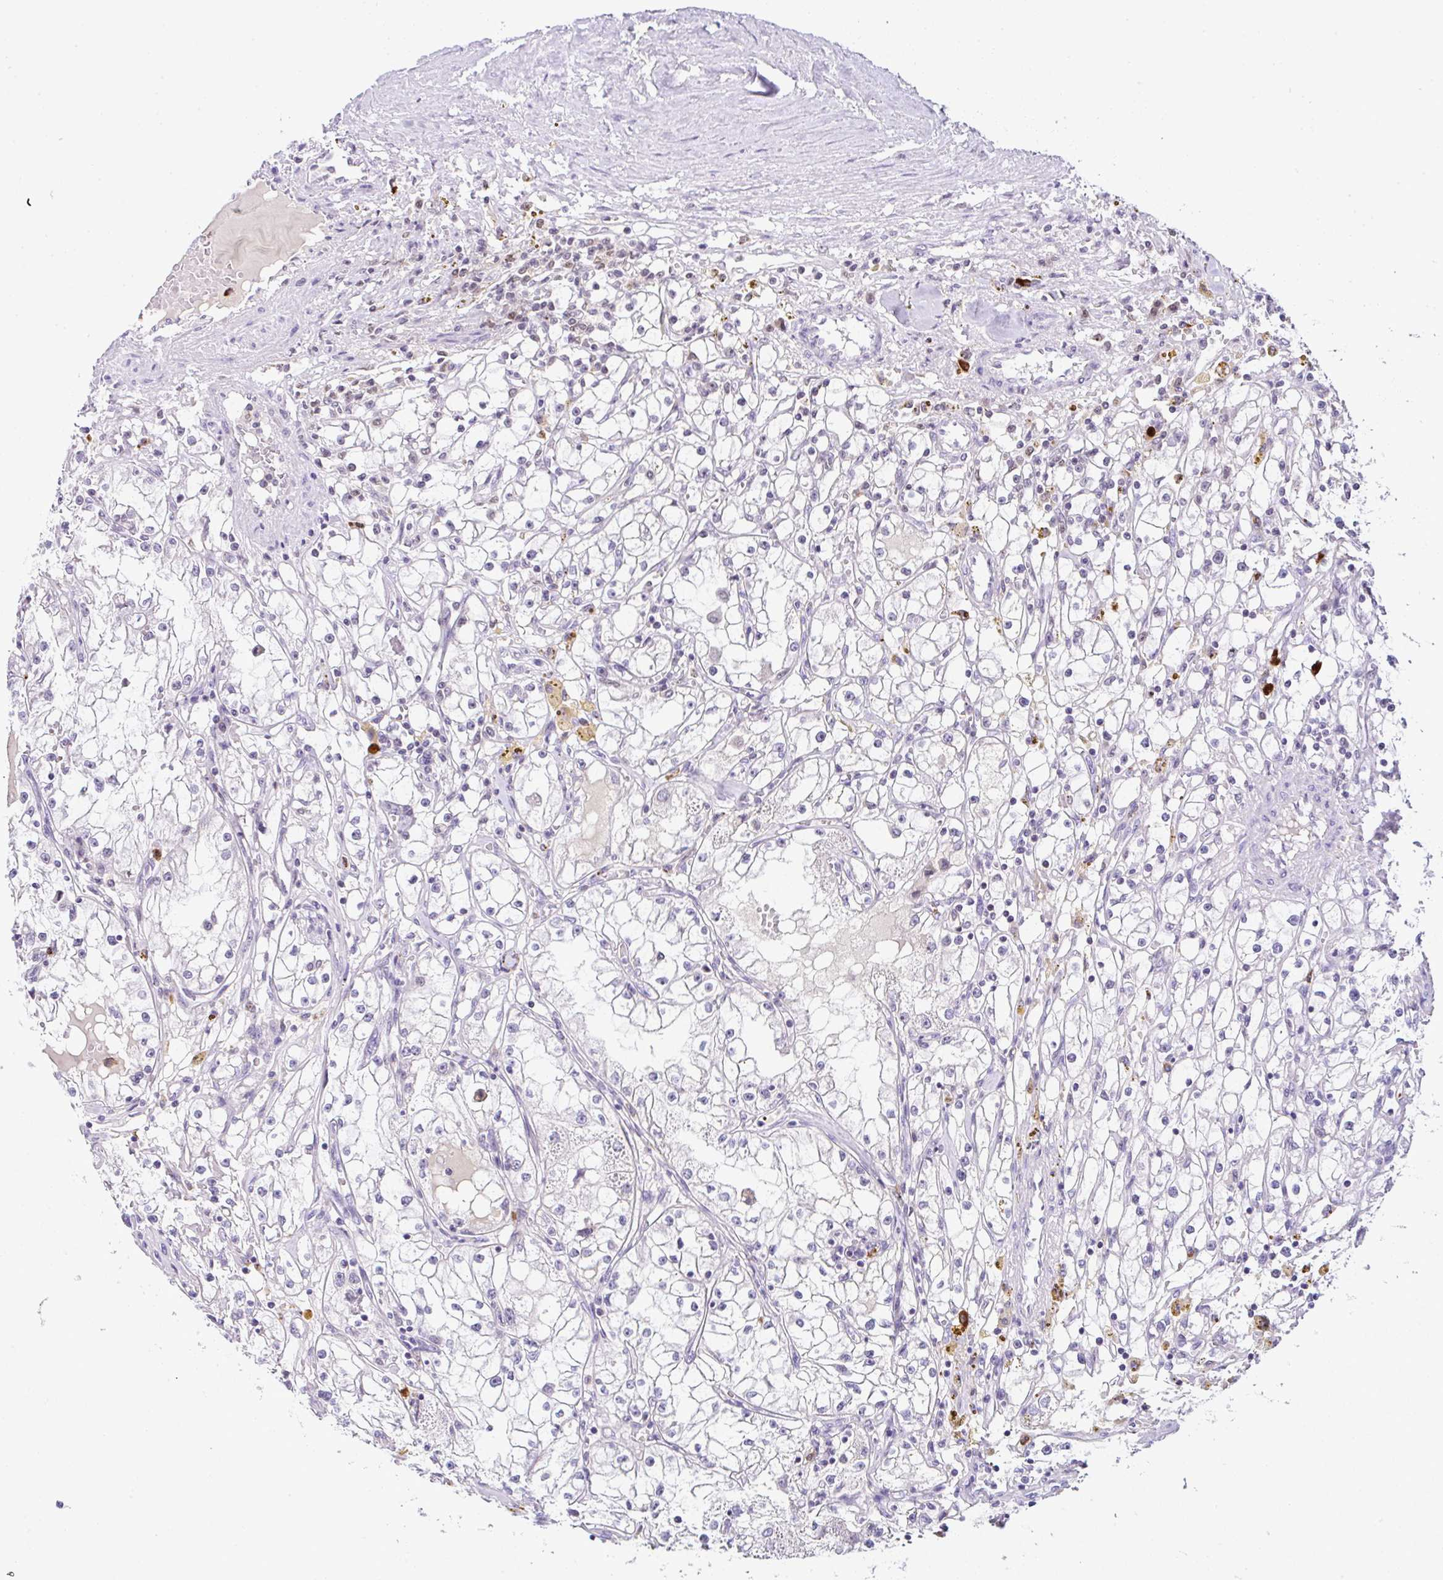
{"staining": {"intensity": "negative", "quantity": "none", "location": "none"}, "tissue": "renal cancer", "cell_type": "Tumor cells", "image_type": "cancer", "snomed": [{"axis": "morphology", "description": "Adenocarcinoma, NOS"}, {"axis": "topography", "description": "Kidney"}], "caption": "A photomicrograph of renal cancer stained for a protein shows no brown staining in tumor cells.", "gene": "PTPN2", "patient": {"sex": "male", "age": 56}}